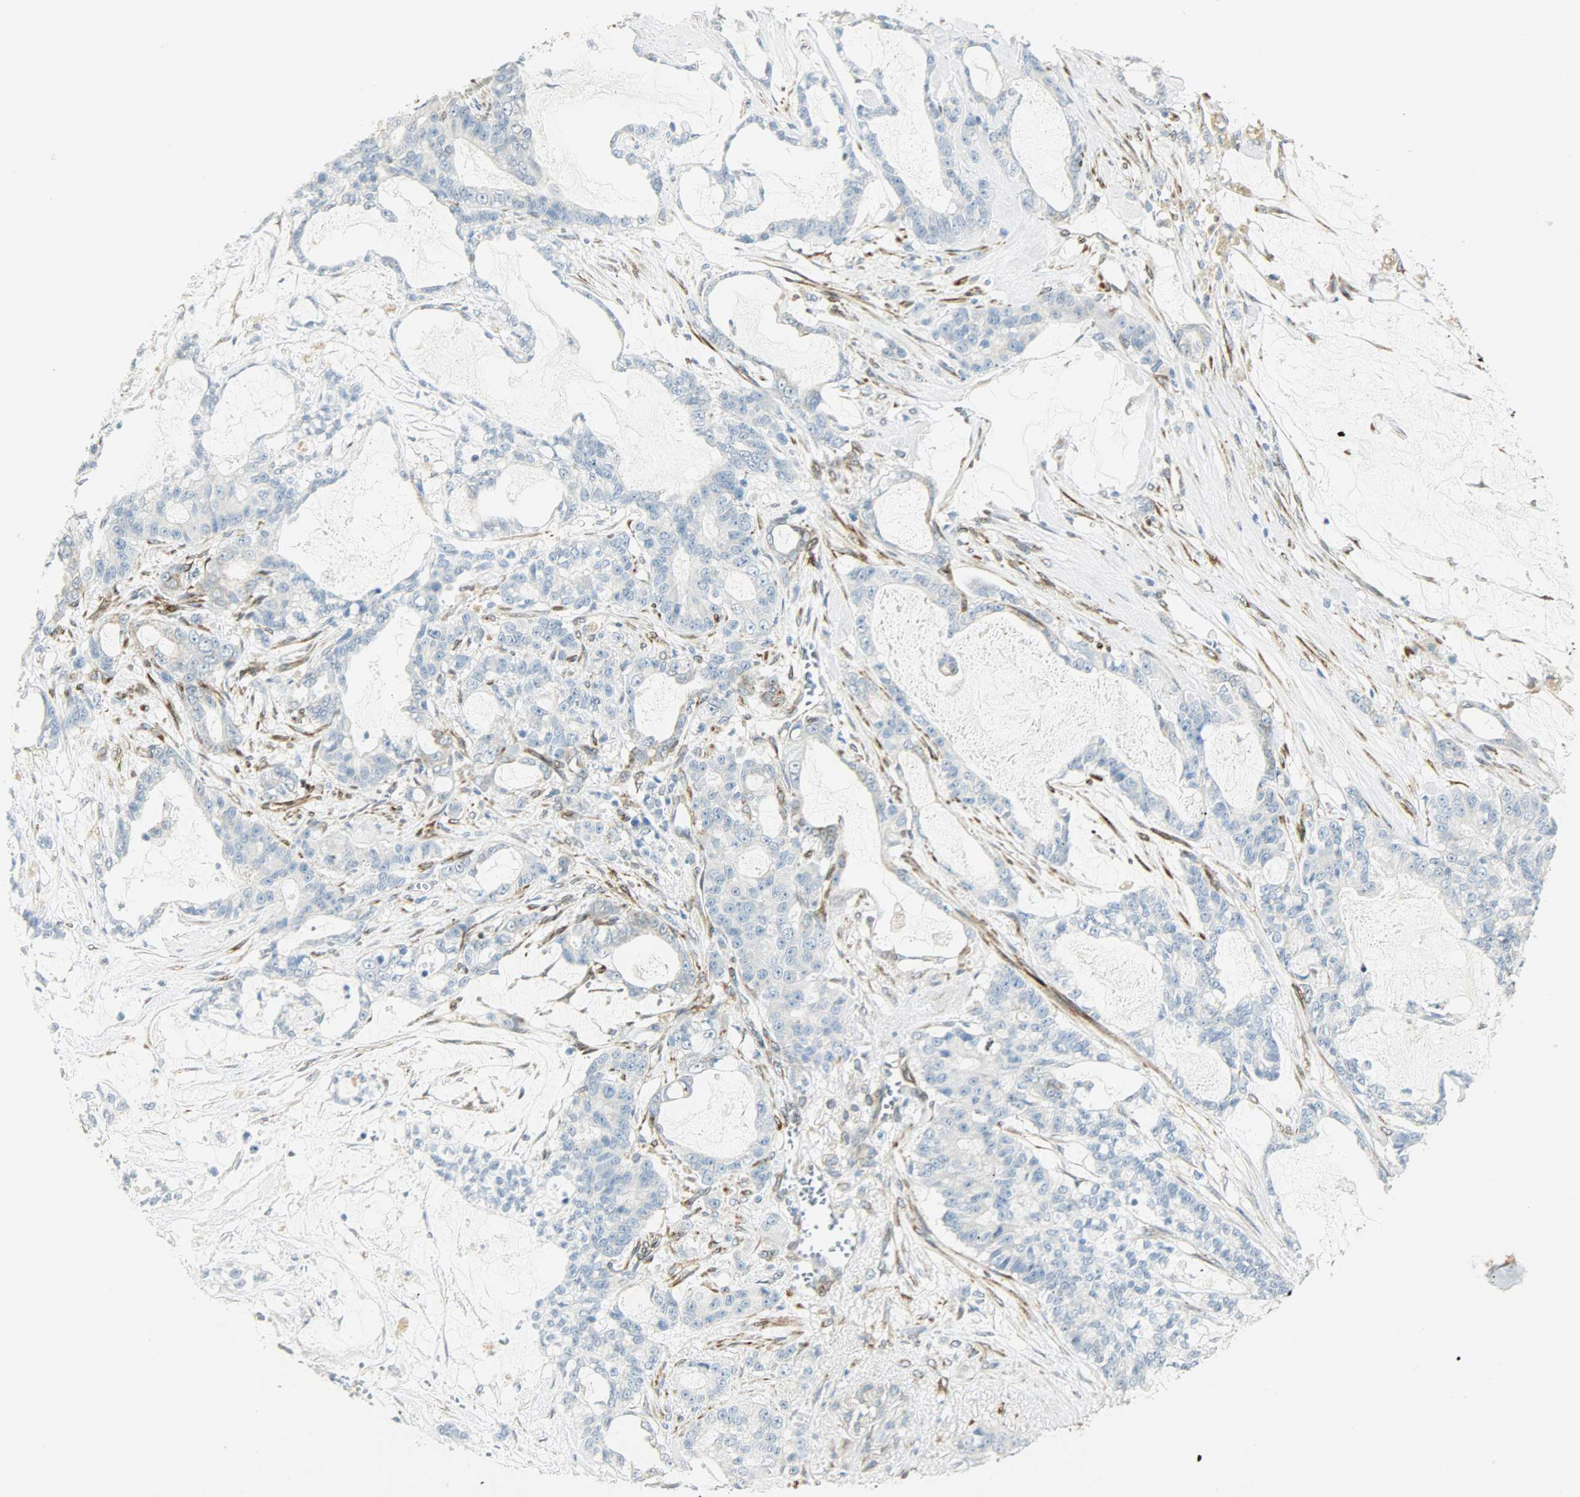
{"staining": {"intensity": "negative", "quantity": "none", "location": "none"}, "tissue": "pancreatic cancer", "cell_type": "Tumor cells", "image_type": "cancer", "snomed": [{"axis": "morphology", "description": "Adenocarcinoma, NOS"}, {"axis": "topography", "description": "Pancreas"}], "caption": "This is a photomicrograph of IHC staining of pancreatic cancer (adenocarcinoma), which shows no expression in tumor cells. The staining is performed using DAB (3,3'-diaminobenzidine) brown chromogen with nuclei counter-stained in using hematoxylin.", "gene": "PKD2", "patient": {"sex": "female", "age": 73}}